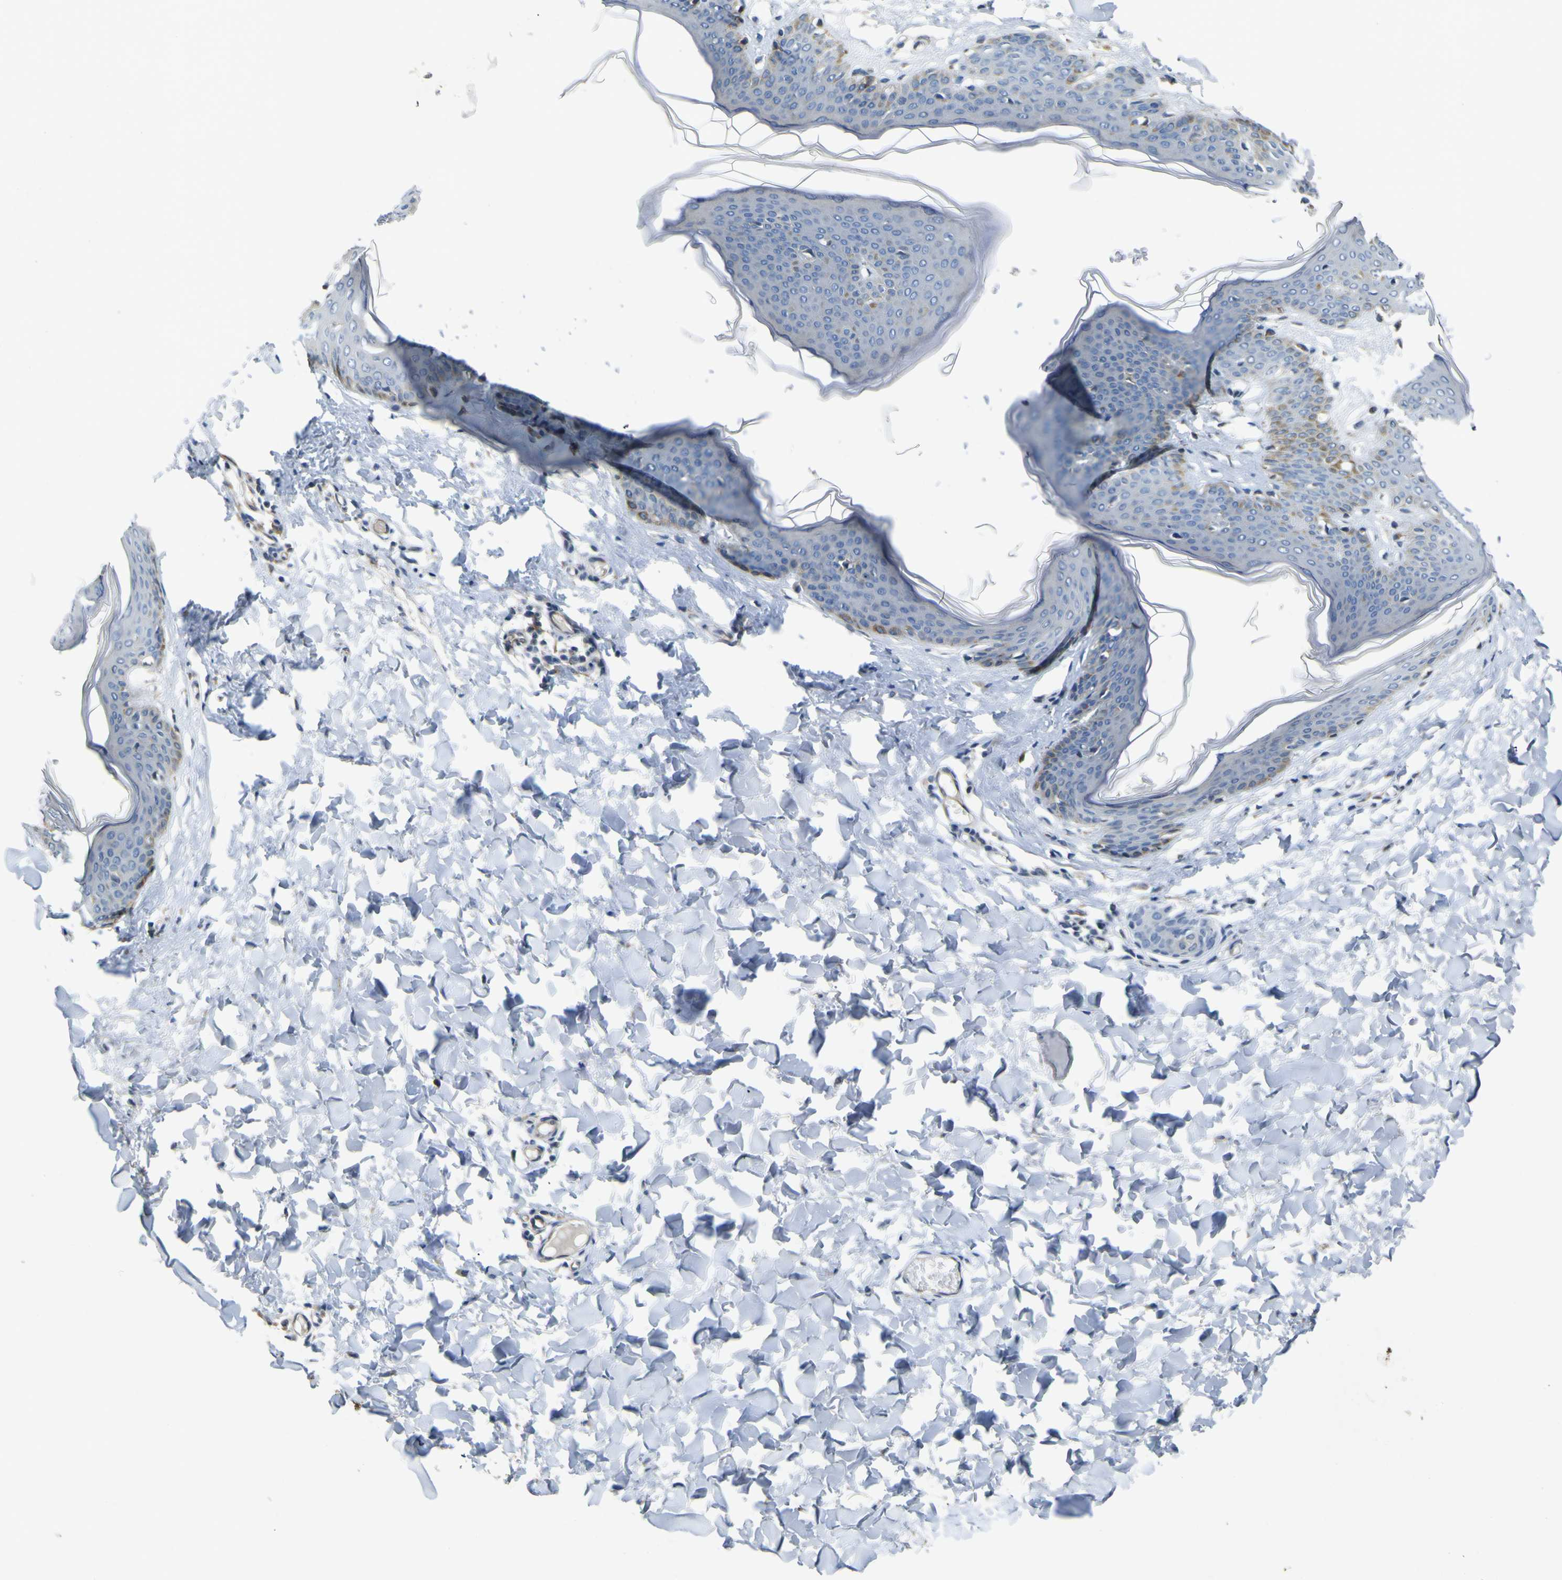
{"staining": {"intensity": "negative", "quantity": "none", "location": "none"}, "tissue": "skin", "cell_type": "Fibroblasts", "image_type": "normal", "snomed": [{"axis": "morphology", "description": "Normal tissue, NOS"}, {"axis": "topography", "description": "Skin"}], "caption": "Fibroblasts are negative for brown protein staining in benign skin.", "gene": "LDLR", "patient": {"sex": "female", "age": 17}}